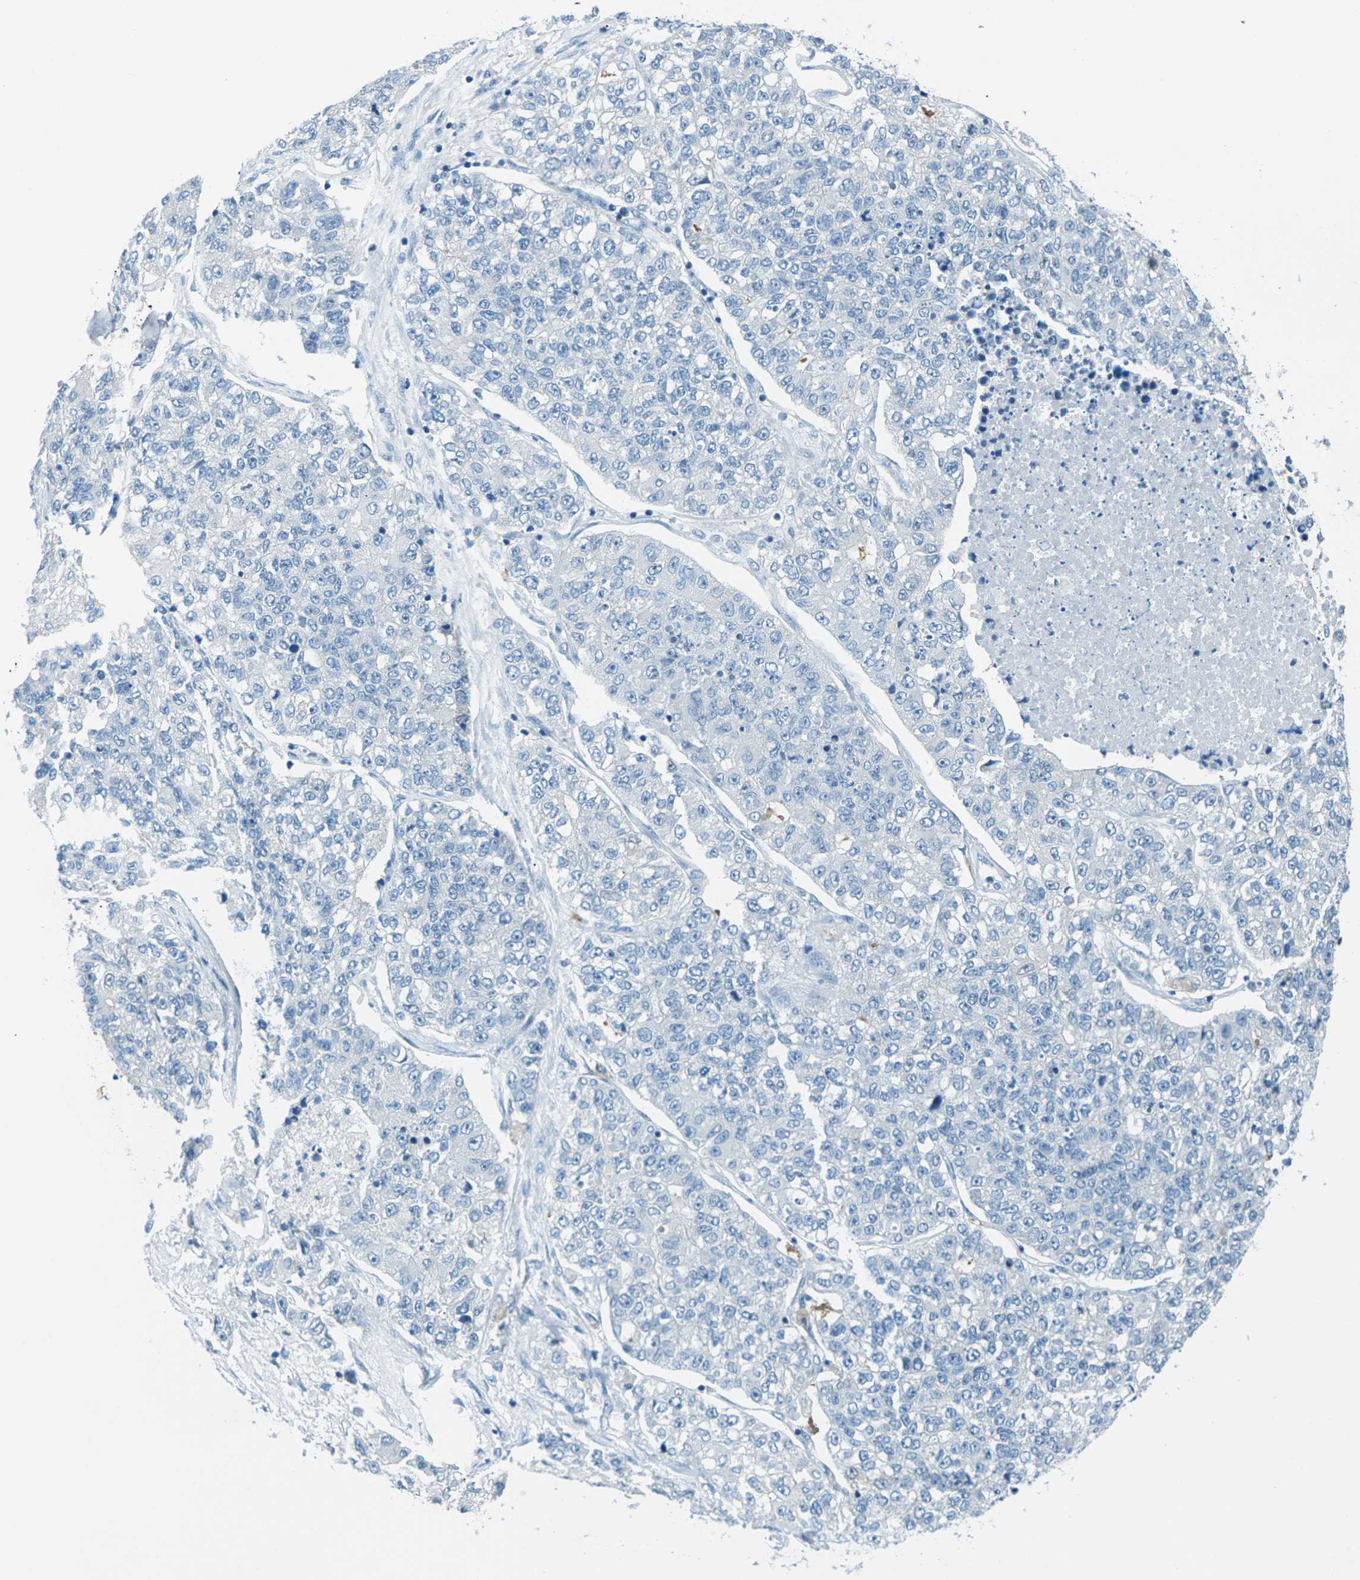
{"staining": {"intensity": "negative", "quantity": "none", "location": "none"}, "tissue": "lung cancer", "cell_type": "Tumor cells", "image_type": "cancer", "snomed": [{"axis": "morphology", "description": "Adenocarcinoma, NOS"}, {"axis": "topography", "description": "Lung"}], "caption": "Human lung adenocarcinoma stained for a protein using immunohistochemistry shows no staining in tumor cells.", "gene": "NANOS2", "patient": {"sex": "male", "age": 49}}